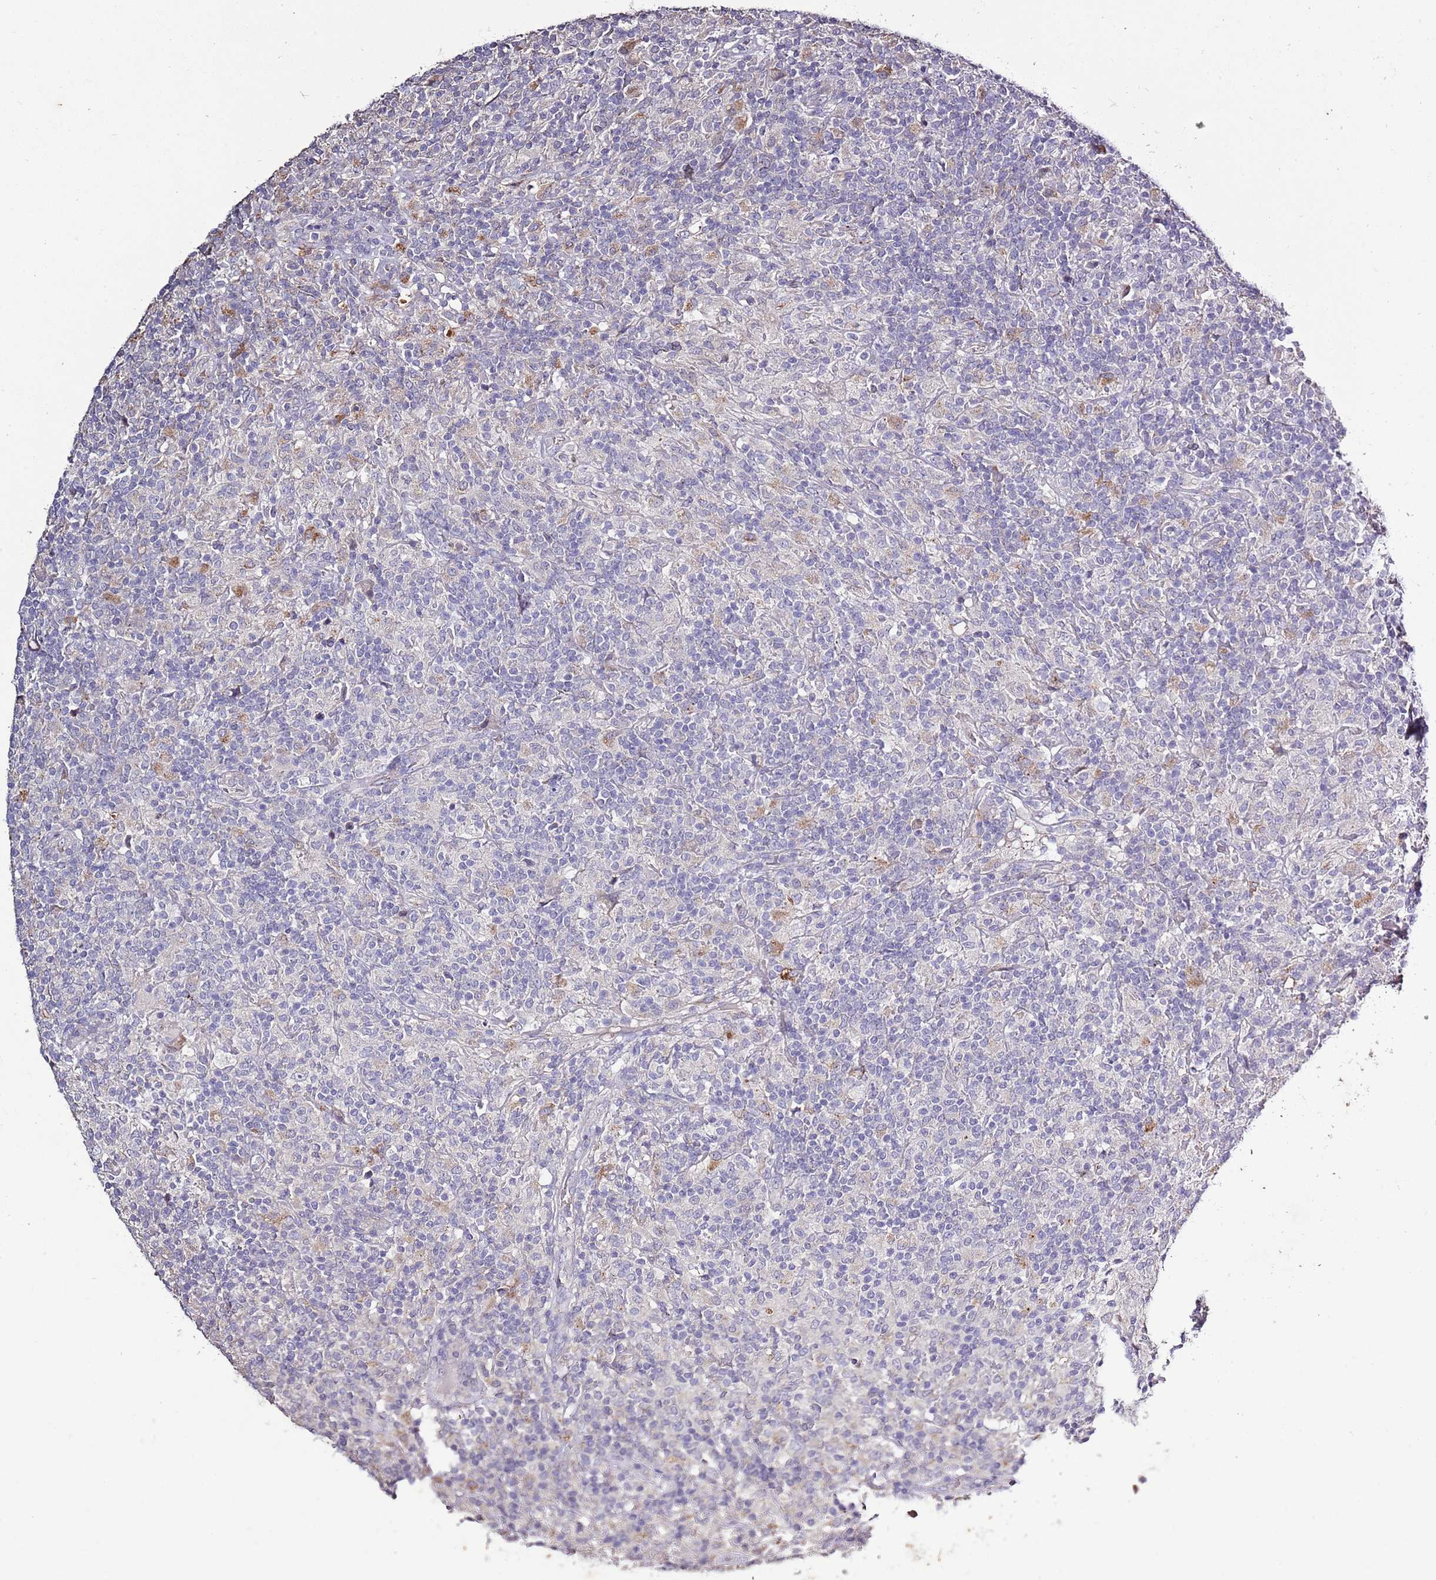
{"staining": {"intensity": "negative", "quantity": "none", "location": "none"}, "tissue": "lymphoma", "cell_type": "Tumor cells", "image_type": "cancer", "snomed": [{"axis": "morphology", "description": "Hodgkin's disease, NOS"}, {"axis": "topography", "description": "Lymph node"}], "caption": "This micrograph is of lymphoma stained with IHC to label a protein in brown with the nuclei are counter-stained blue. There is no expression in tumor cells.", "gene": "P2RY13", "patient": {"sex": "male", "age": 70}}